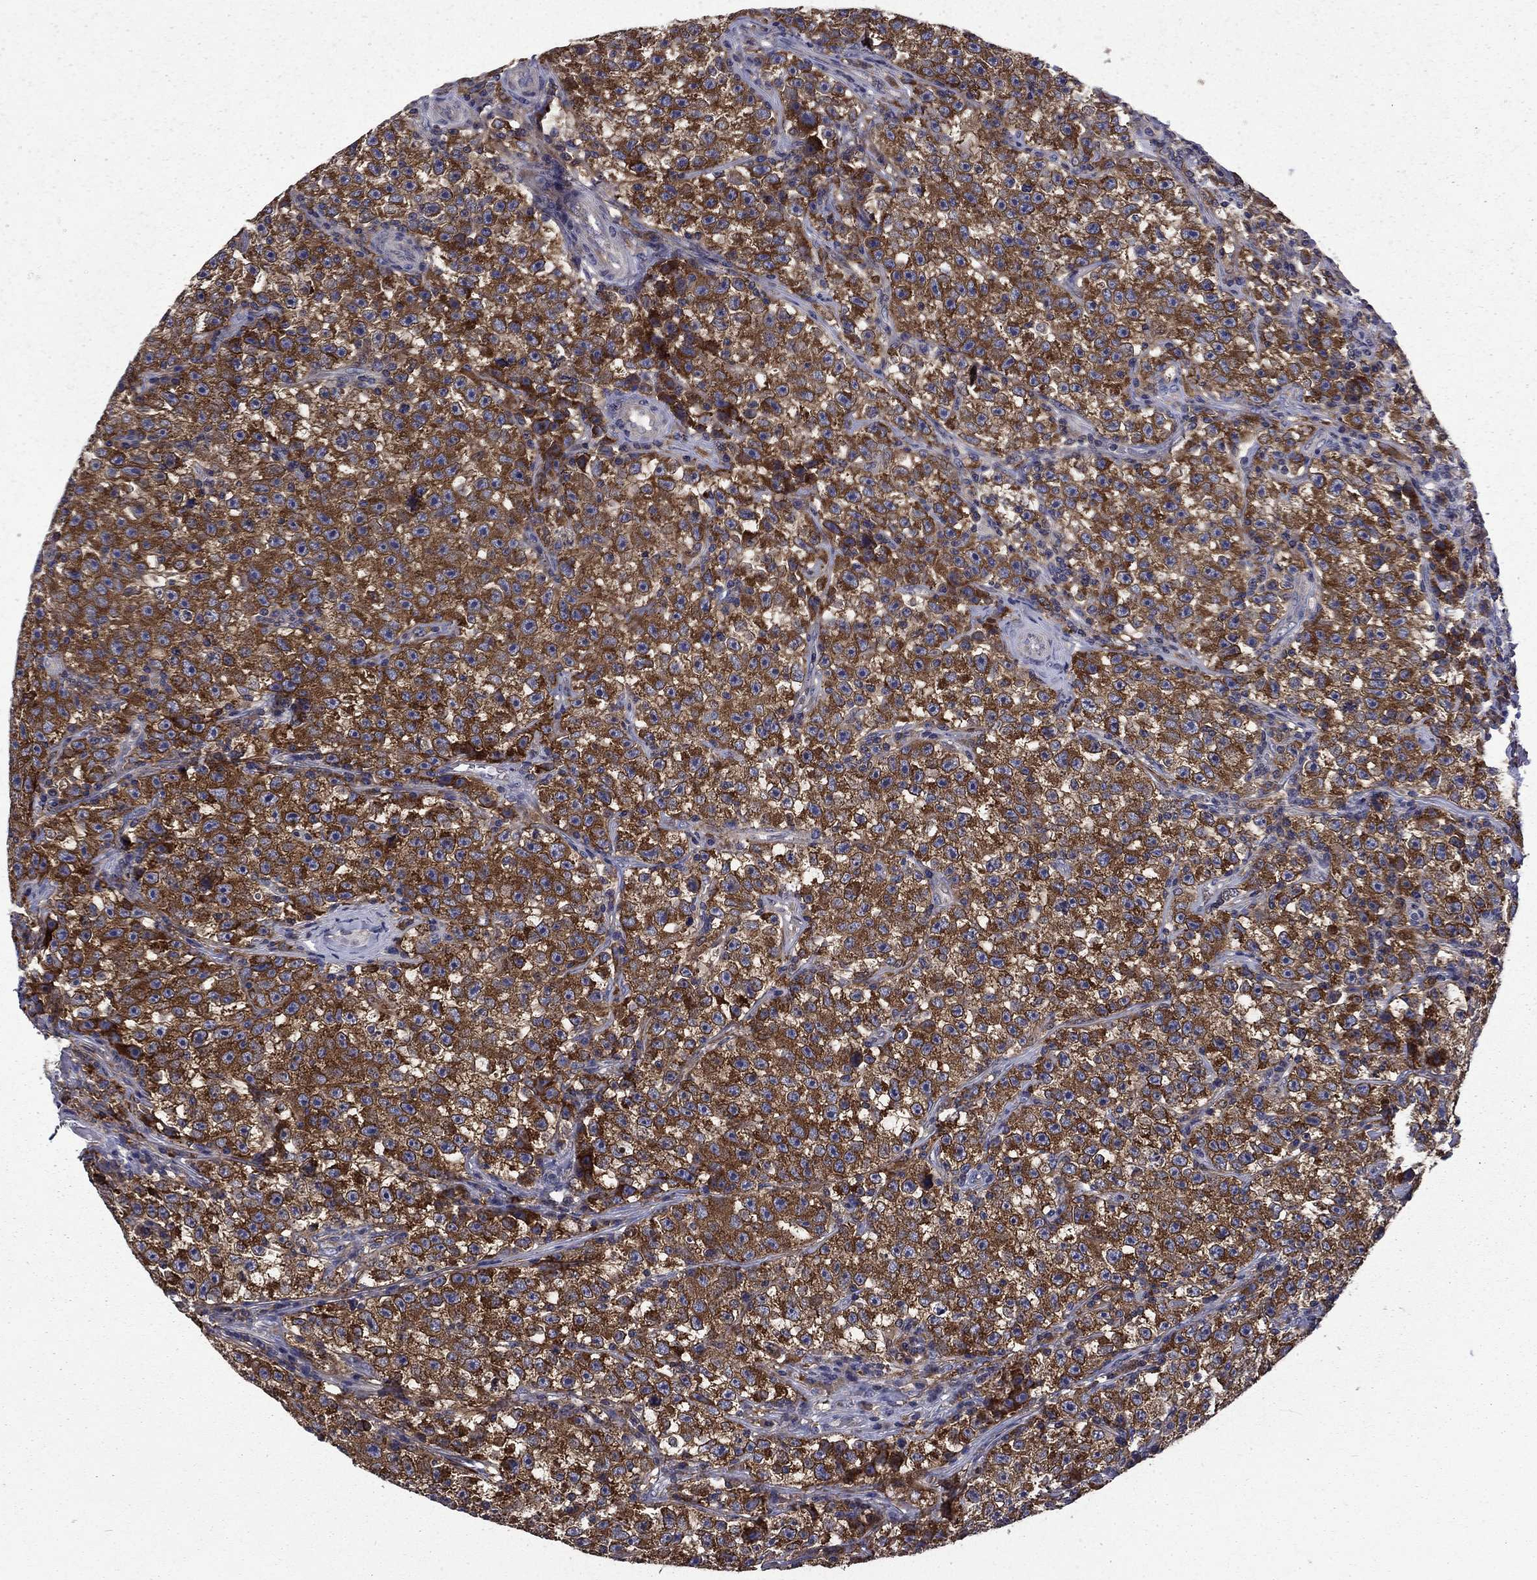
{"staining": {"intensity": "strong", "quantity": "25%-75%", "location": "cytoplasmic/membranous"}, "tissue": "testis cancer", "cell_type": "Tumor cells", "image_type": "cancer", "snomed": [{"axis": "morphology", "description": "Seminoma, NOS"}, {"axis": "topography", "description": "Testis"}], "caption": "About 25%-75% of tumor cells in testis seminoma reveal strong cytoplasmic/membranous protein positivity as visualized by brown immunohistochemical staining.", "gene": "CEACAM7", "patient": {"sex": "male", "age": 22}}